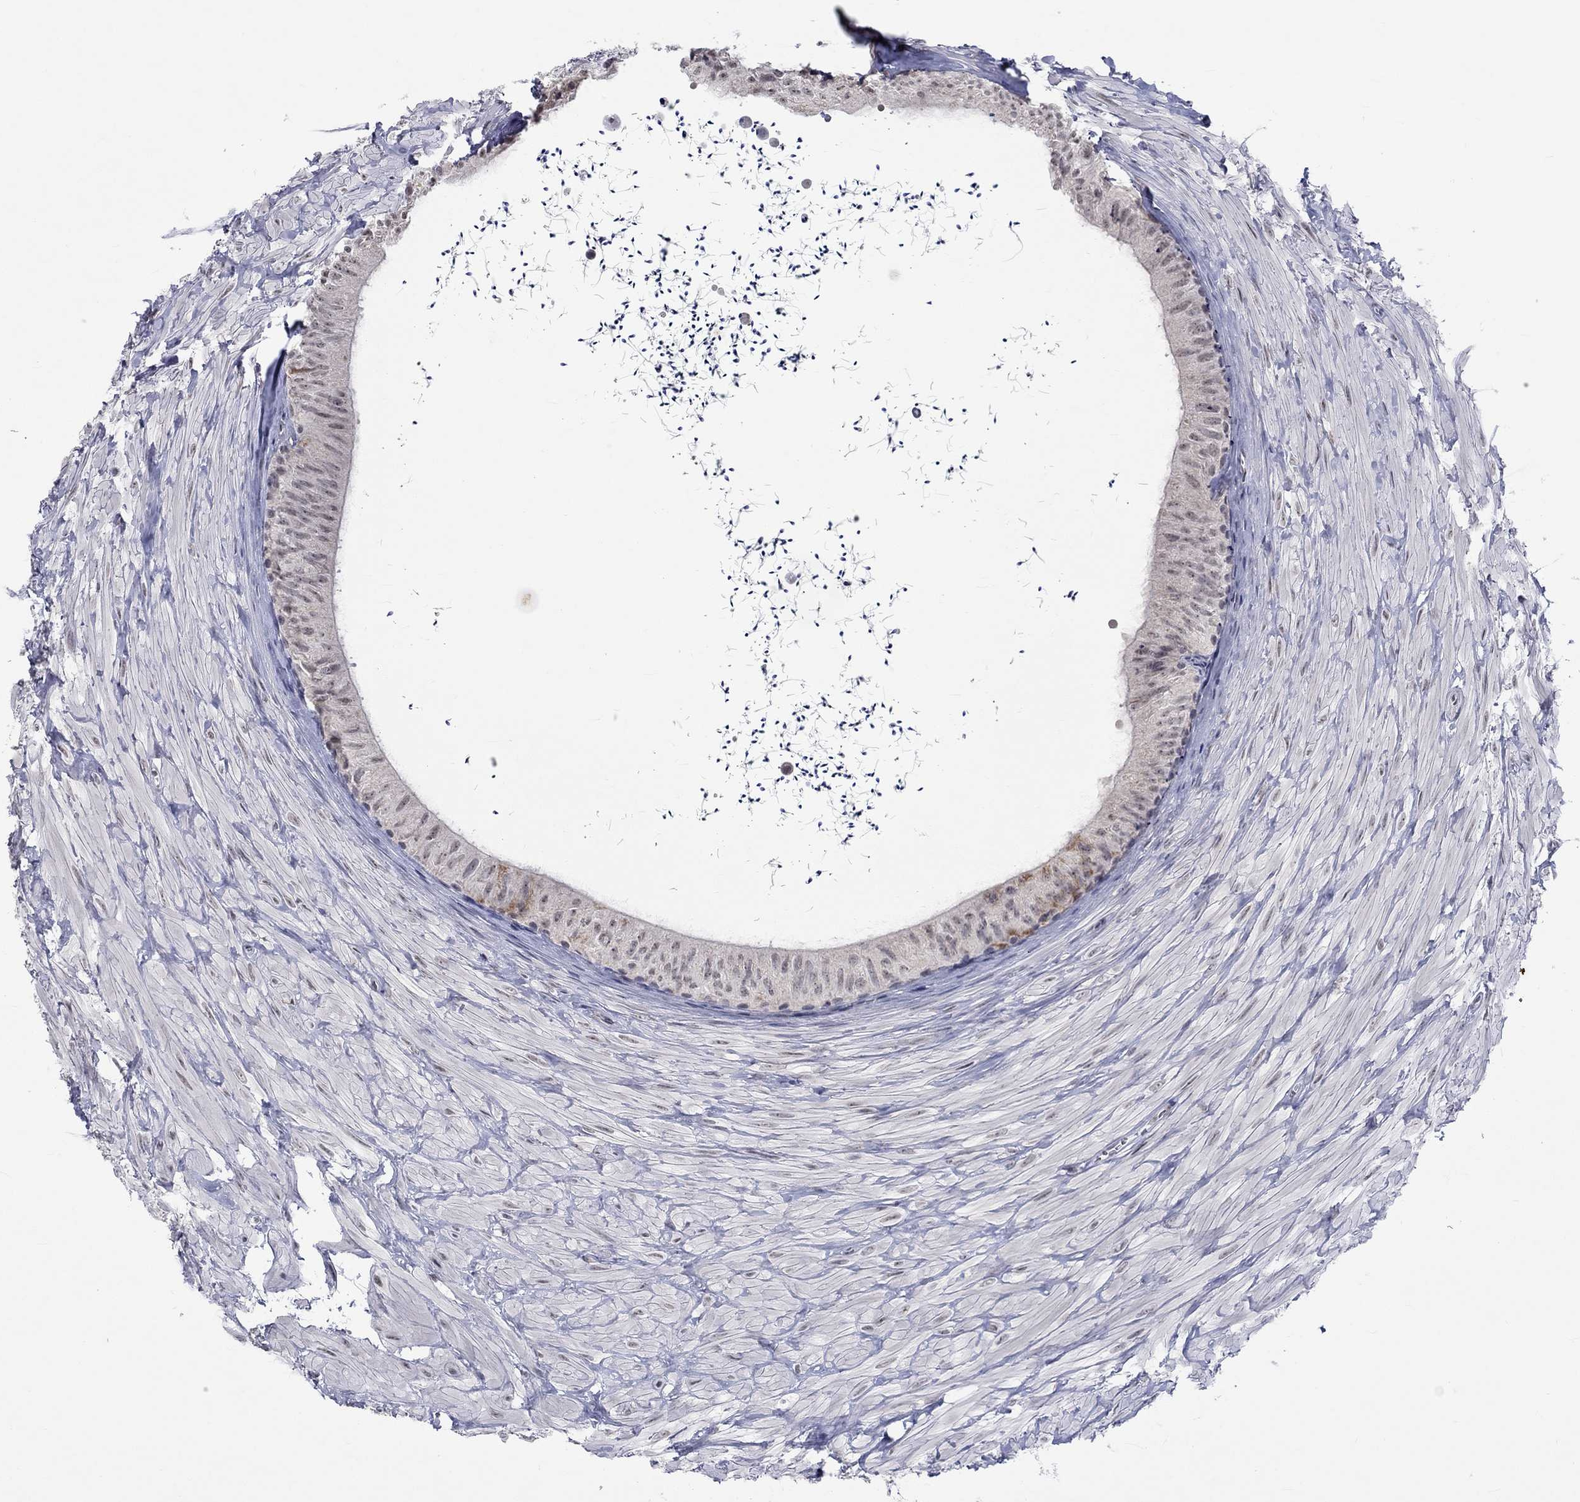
{"staining": {"intensity": "negative", "quantity": "none", "location": "none"}, "tissue": "epididymis", "cell_type": "Glandular cells", "image_type": "normal", "snomed": [{"axis": "morphology", "description": "Normal tissue, NOS"}, {"axis": "topography", "description": "Epididymis"}], "caption": "This image is of benign epididymis stained with IHC to label a protein in brown with the nuclei are counter-stained blue. There is no expression in glandular cells. The staining is performed using DAB brown chromogen with nuclei counter-stained in using hematoxylin.", "gene": "TMEM143", "patient": {"sex": "male", "age": 32}}